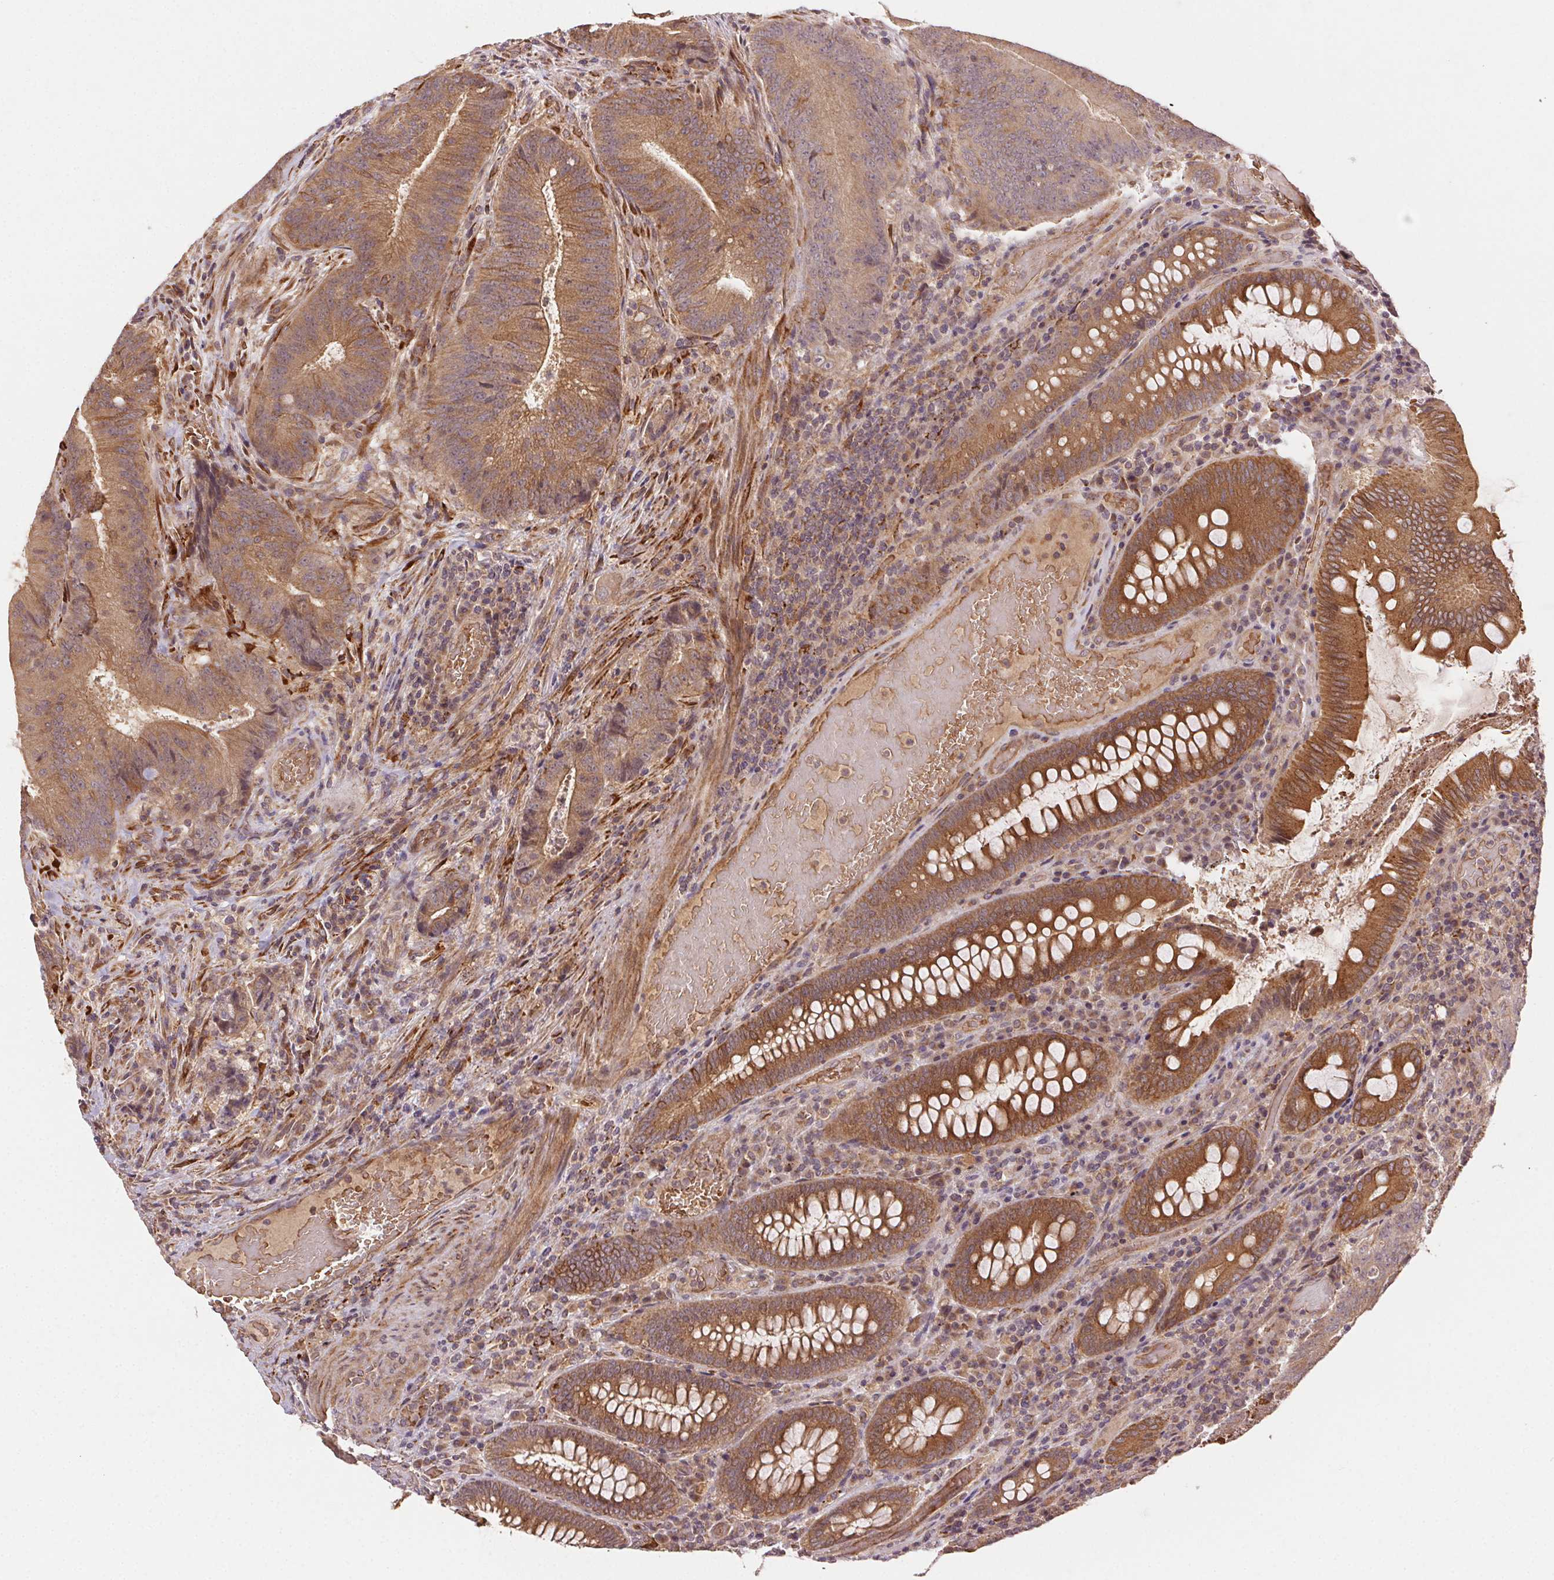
{"staining": {"intensity": "moderate", "quantity": ">75%", "location": "cytoplasmic/membranous"}, "tissue": "colorectal cancer", "cell_type": "Tumor cells", "image_type": "cancer", "snomed": [{"axis": "morphology", "description": "Adenocarcinoma, NOS"}, {"axis": "topography", "description": "Colon"}], "caption": "Colorectal cancer stained with DAB (3,3'-diaminobenzidine) immunohistochemistry demonstrates medium levels of moderate cytoplasmic/membranous positivity in about >75% of tumor cells.", "gene": "KLHL15", "patient": {"sex": "female", "age": 43}}